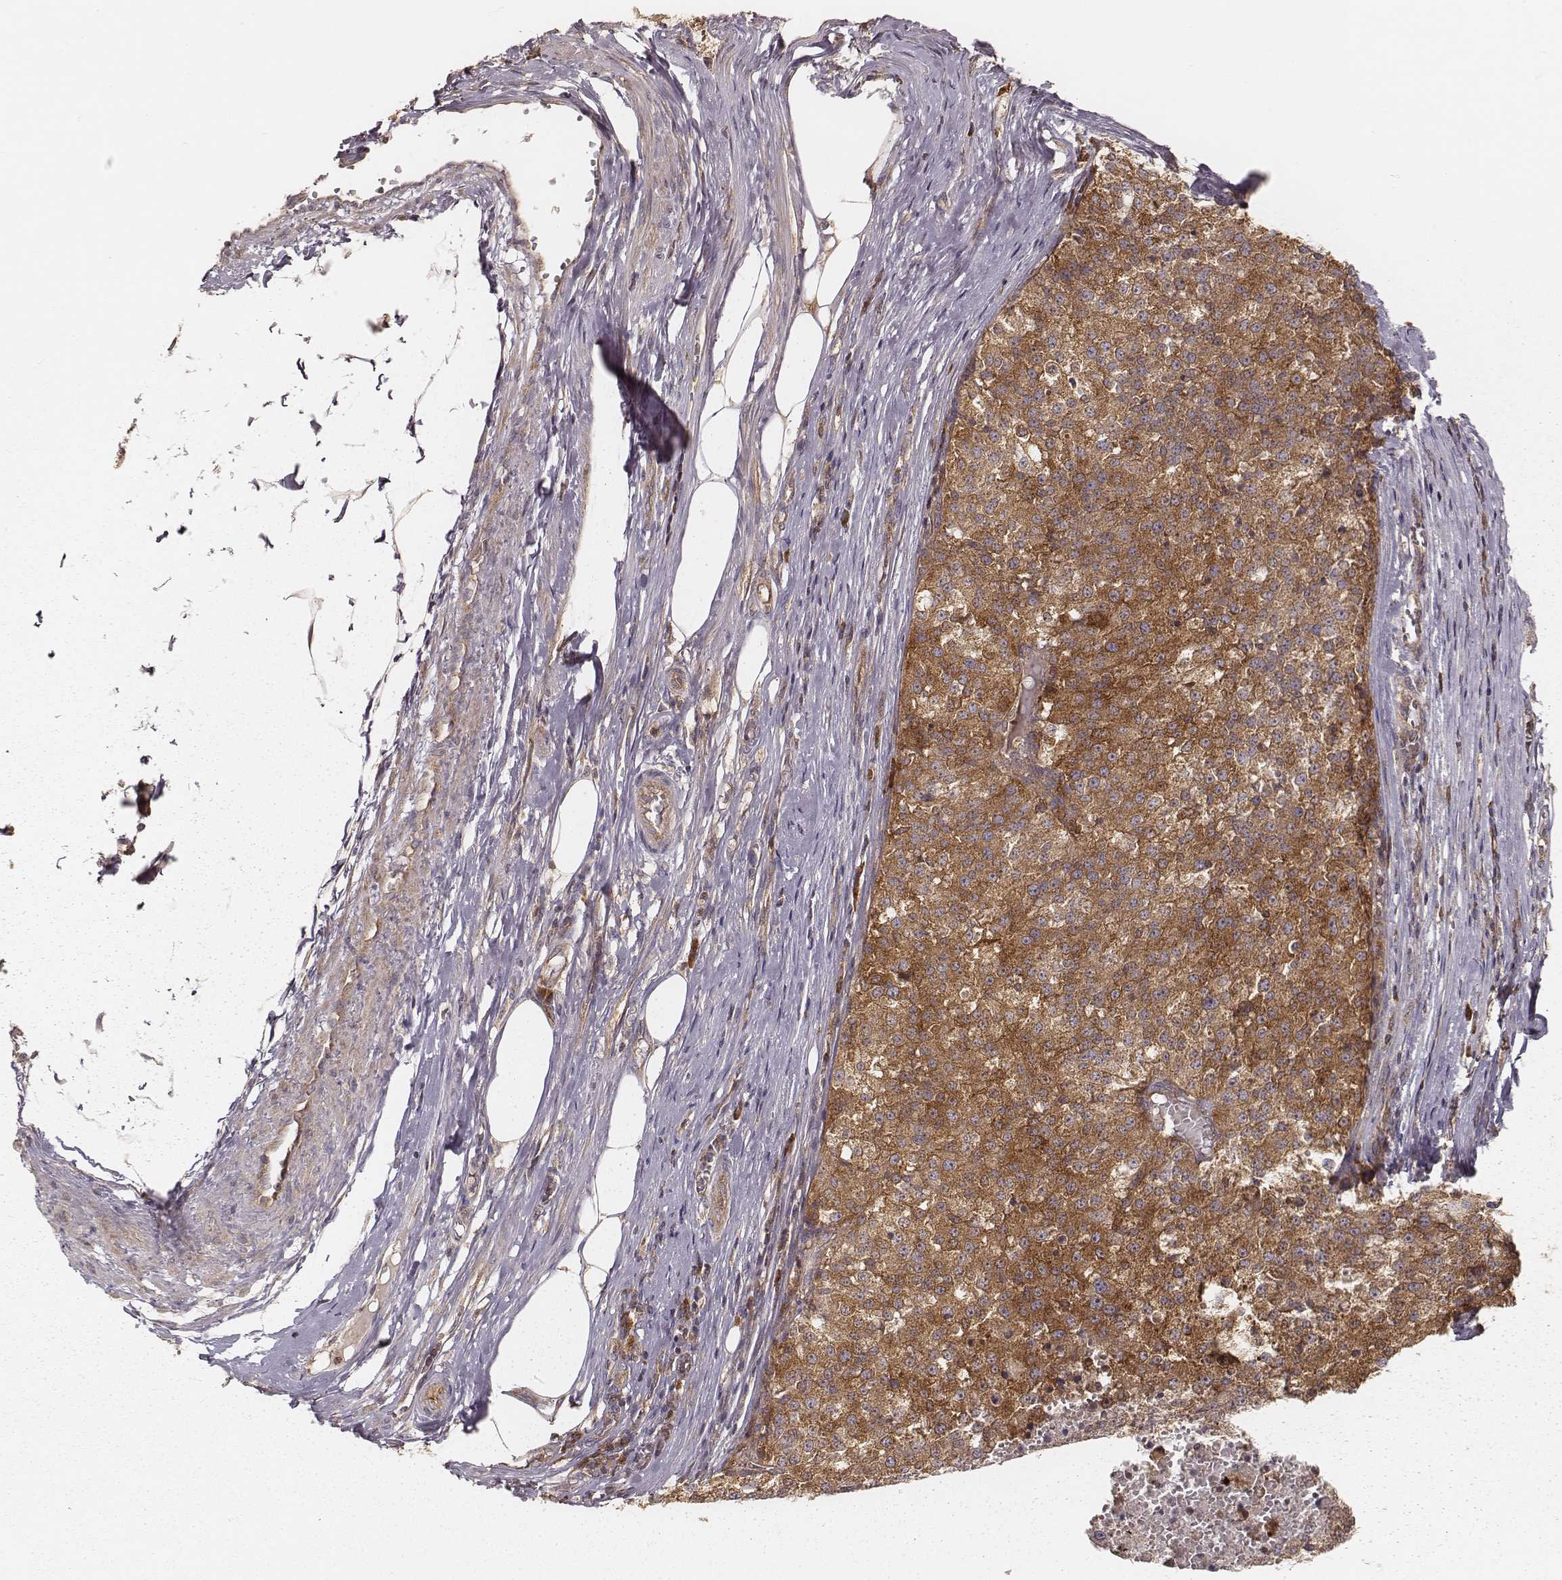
{"staining": {"intensity": "moderate", "quantity": ">75%", "location": "cytoplasmic/membranous"}, "tissue": "melanoma", "cell_type": "Tumor cells", "image_type": "cancer", "snomed": [{"axis": "morphology", "description": "Malignant melanoma, Metastatic site"}, {"axis": "topography", "description": "Lymph node"}], "caption": "An immunohistochemistry (IHC) histopathology image of tumor tissue is shown. Protein staining in brown shows moderate cytoplasmic/membranous positivity in melanoma within tumor cells. Nuclei are stained in blue.", "gene": "CARS1", "patient": {"sex": "female", "age": 64}}